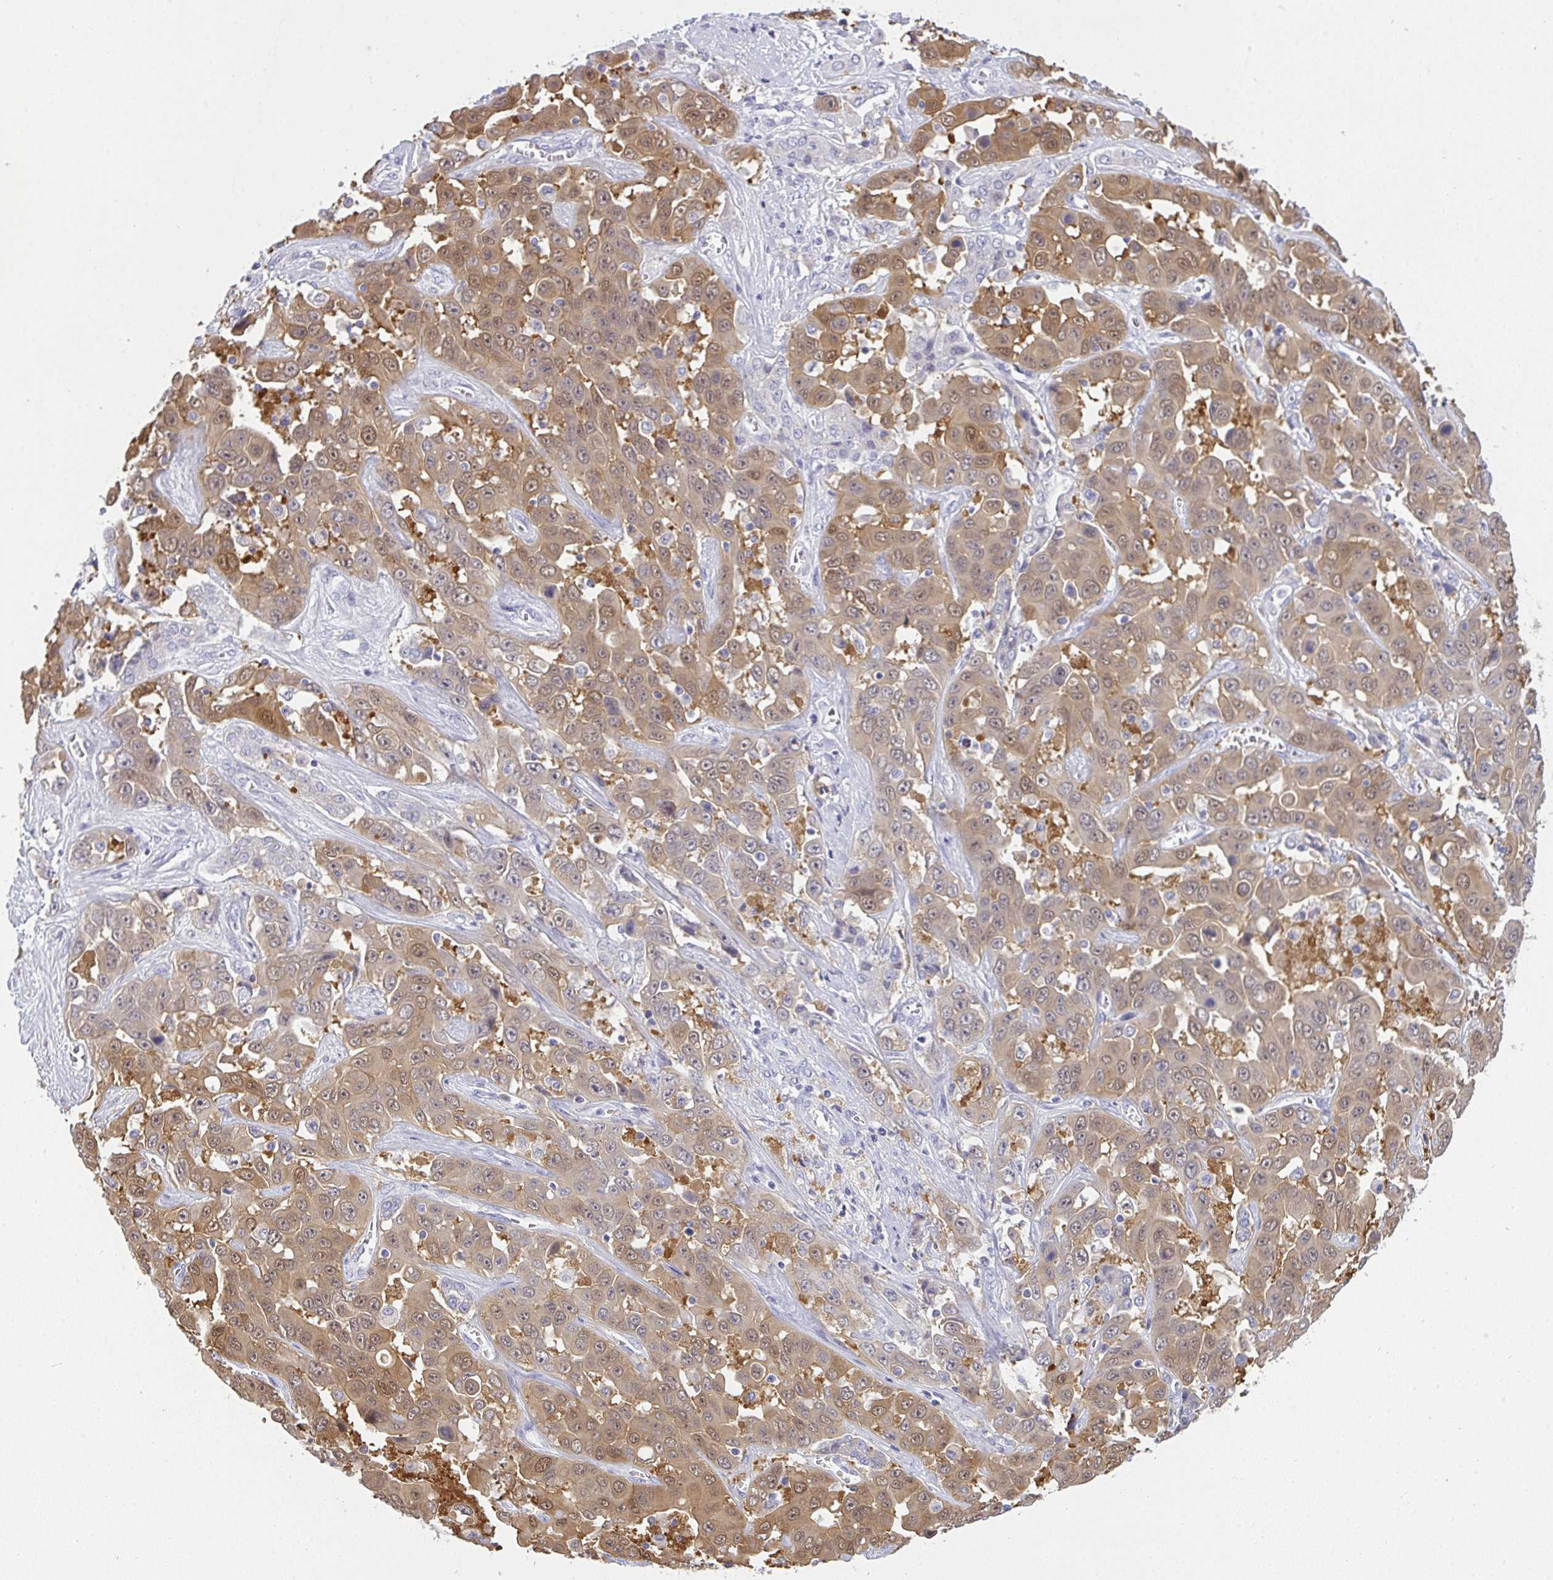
{"staining": {"intensity": "moderate", "quantity": ">75%", "location": "cytoplasmic/membranous"}, "tissue": "liver cancer", "cell_type": "Tumor cells", "image_type": "cancer", "snomed": [{"axis": "morphology", "description": "Cholangiocarcinoma"}, {"axis": "topography", "description": "Liver"}], "caption": "Immunohistochemical staining of human liver cancer demonstrates medium levels of moderate cytoplasmic/membranous protein positivity in about >75% of tumor cells.", "gene": "GSDMB", "patient": {"sex": "female", "age": 52}}